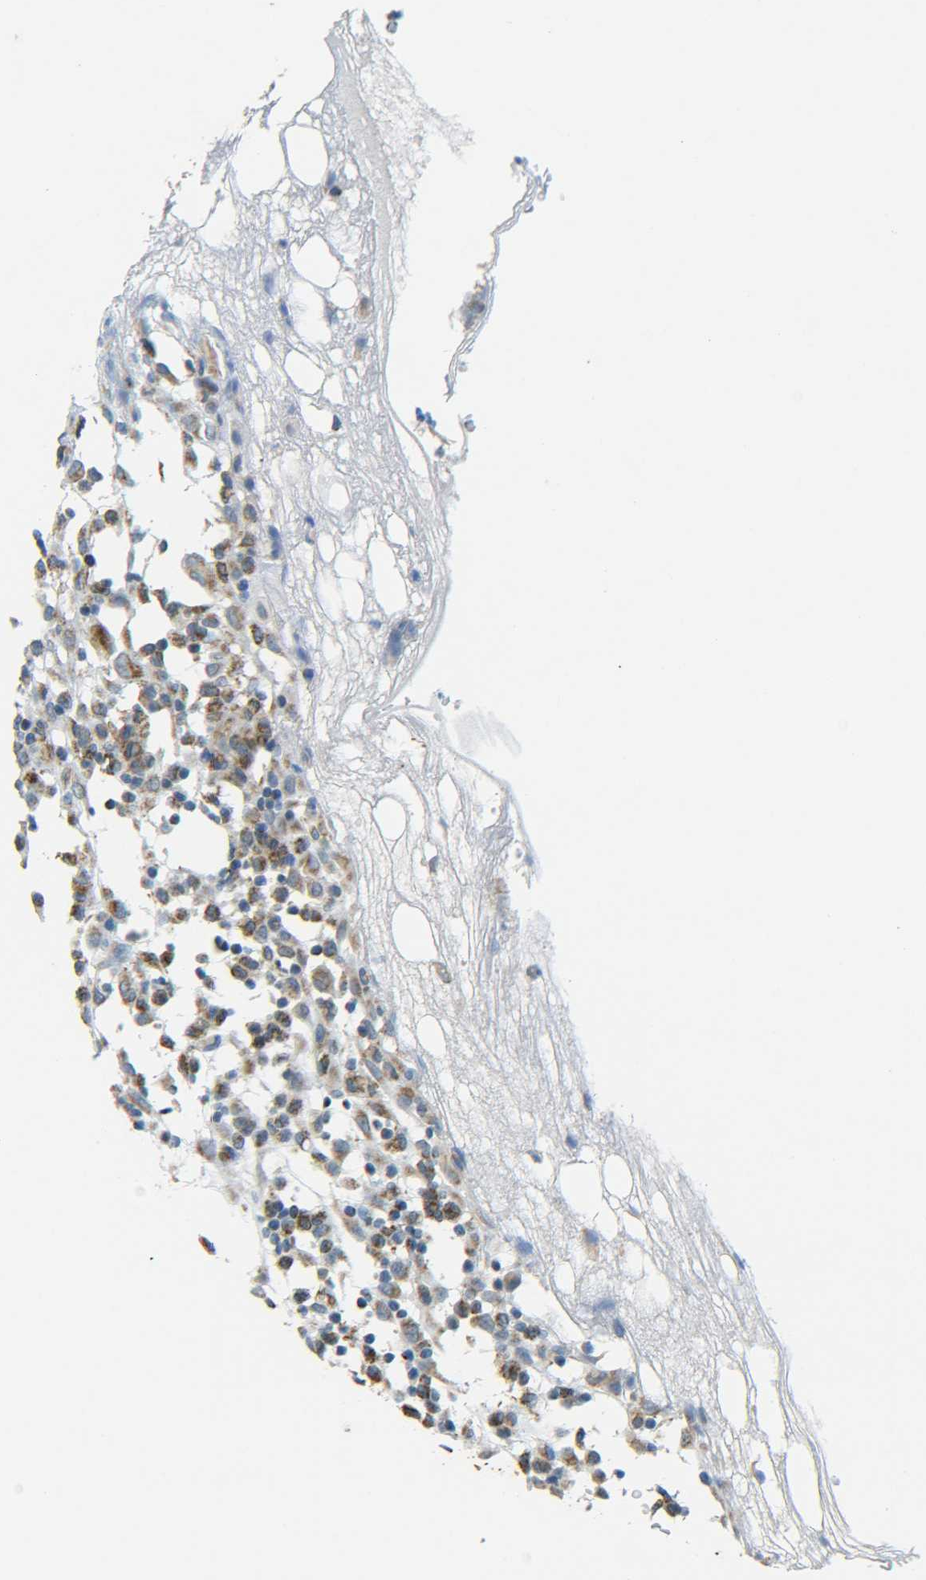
{"staining": {"intensity": "weak", "quantity": ">75%", "location": "cytoplasmic/membranous"}, "tissue": "colorectal cancer", "cell_type": "Tumor cells", "image_type": "cancer", "snomed": [{"axis": "morphology", "description": "Adenocarcinoma, NOS"}, {"axis": "topography", "description": "Colon"}], "caption": "Protein expression by immunohistochemistry reveals weak cytoplasmic/membranous staining in approximately >75% of tumor cells in adenocarcinoma (colorectal).", "gene": "CYB5R1", "patient": {"sex": "female", "age": 86}}